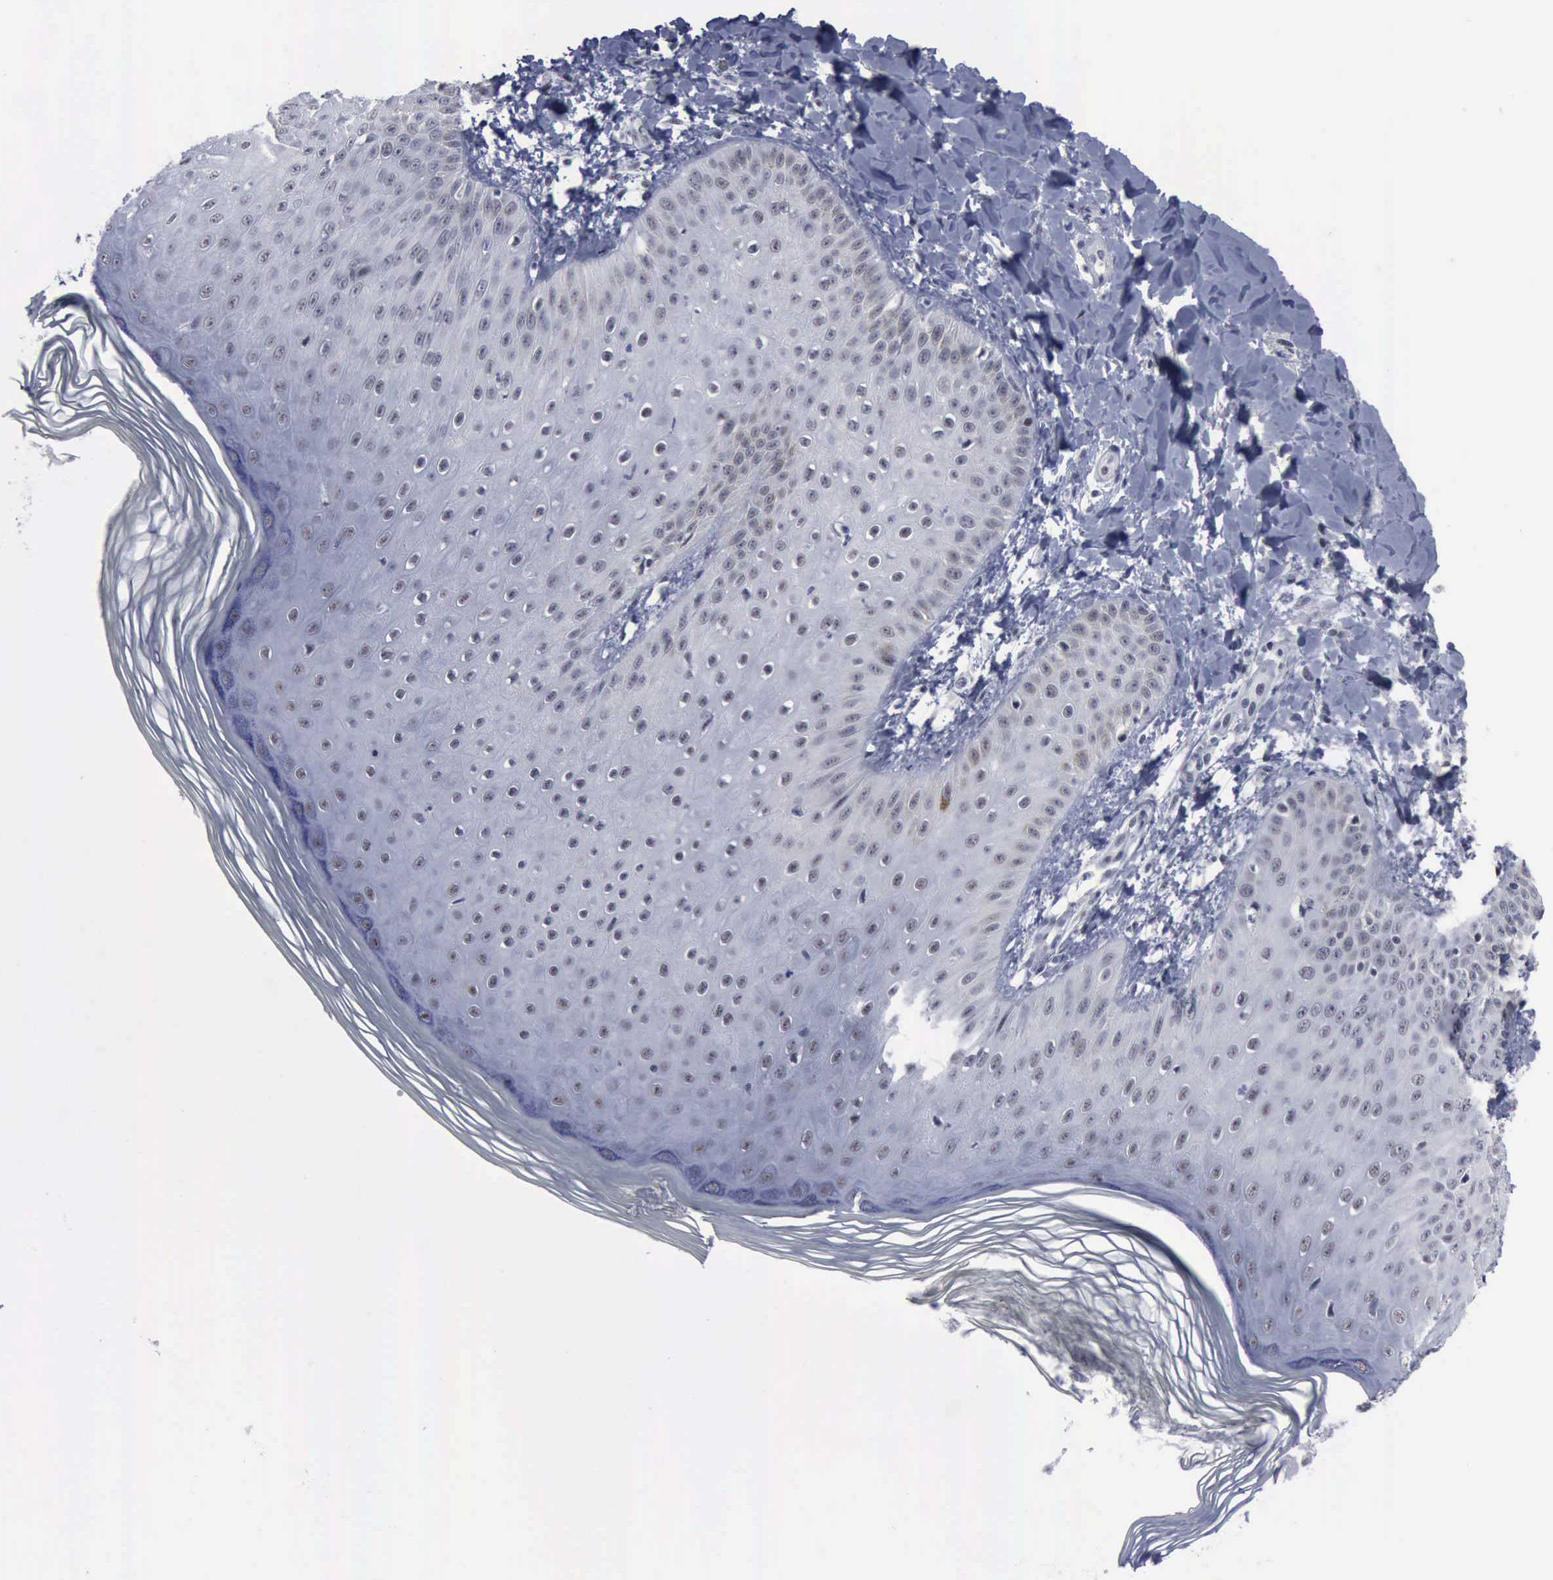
{"staining": {"intensity": "negative", "quantity": "none", "location": "none"}, "tissue": "skin", "cell_type": "Epidermal cells", "image_type": "normal", "snomed": [{"axis": "morphology", "description": "Normal tissue, NOS"}, {"axis": "morphology", "description": "Inflammation, NOS"}, {"axis": "topography", "description": "Soft tissue"}, {"axis": "topography", "description": "Anal"}], "caption": "DAB immunohistochemical staining of unremarkable skin shows no significant expression in epidermal cells.", "gene": "BRD1", "patient": {"sex": "female", "age": 15}}